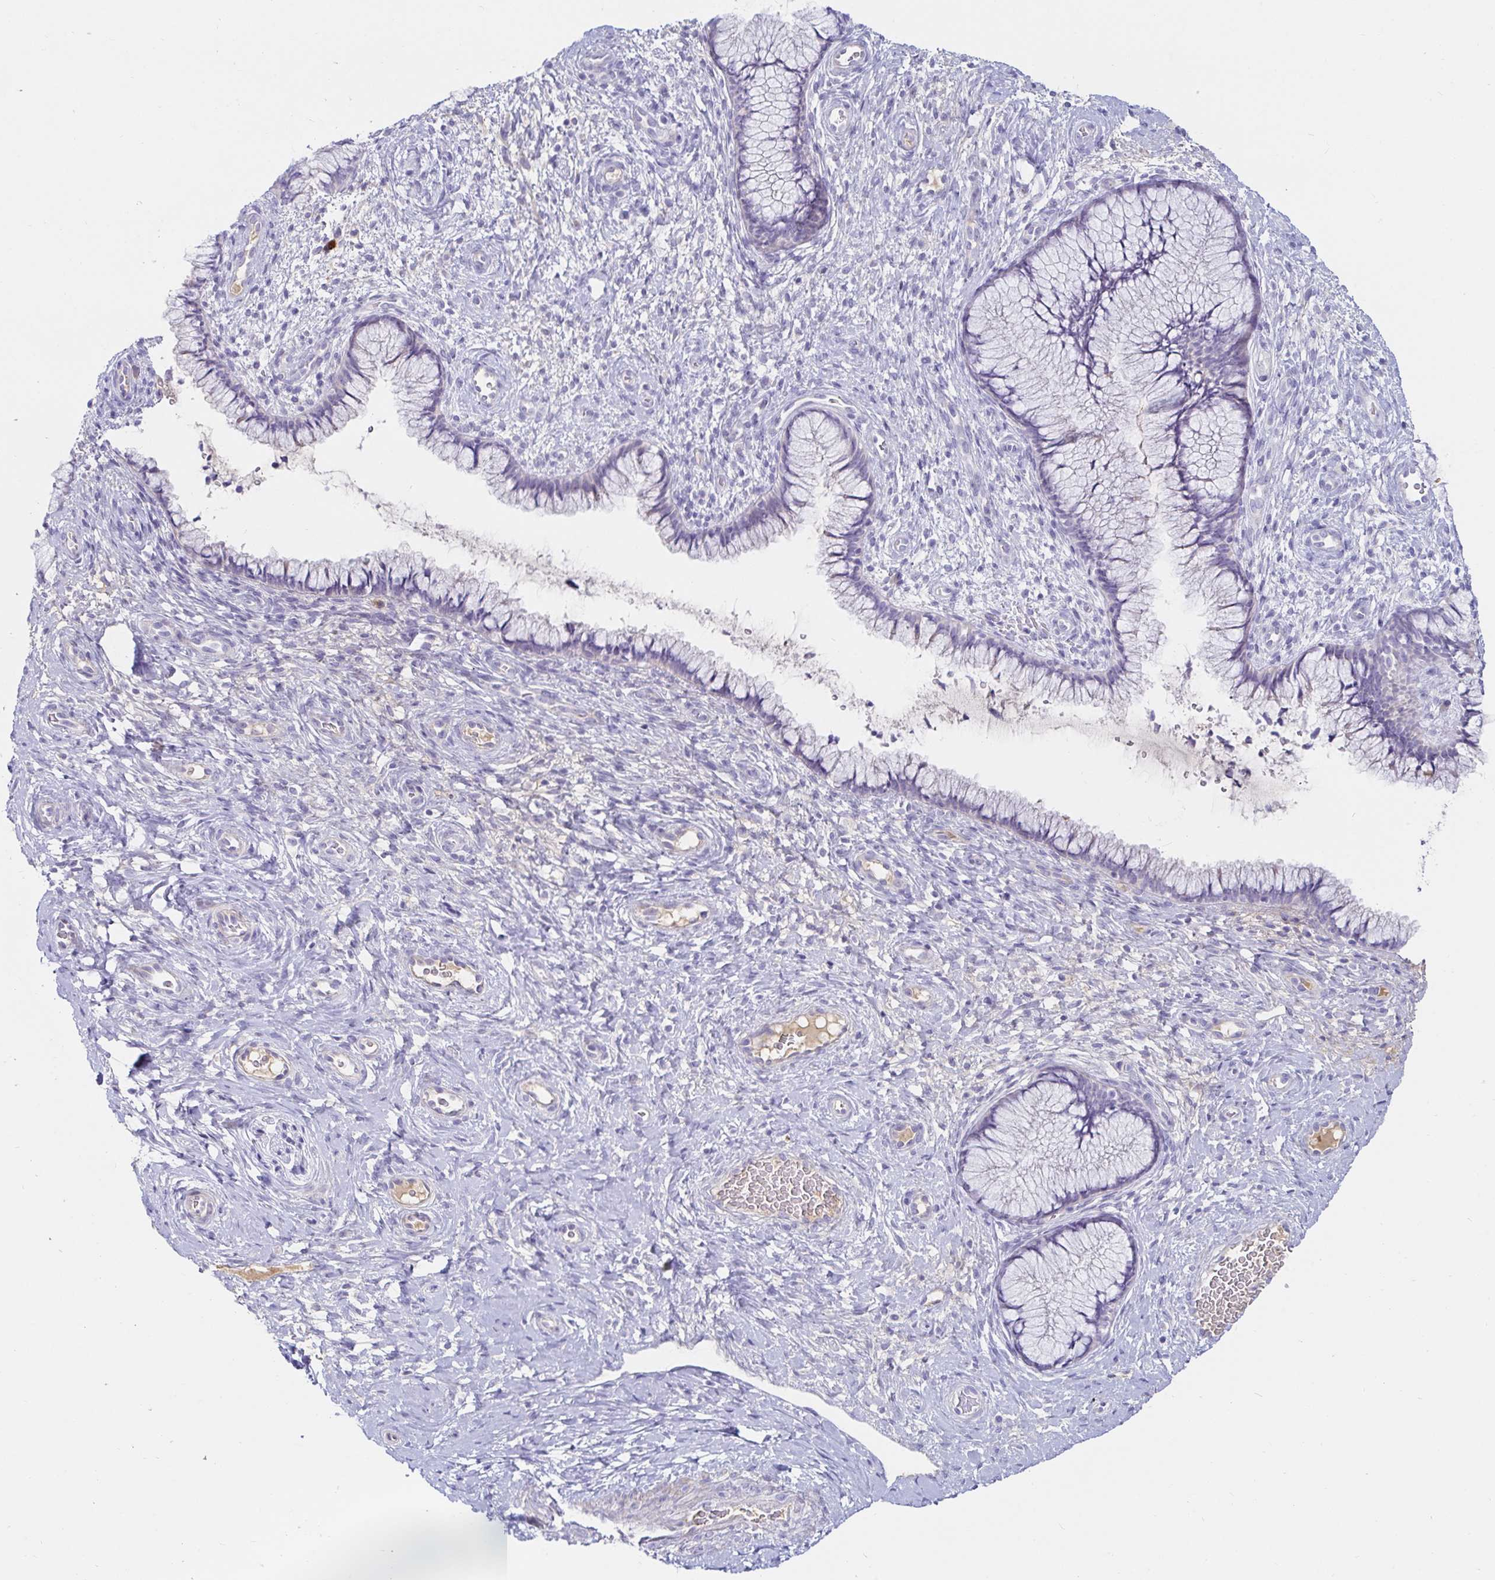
{"staining": {"intensity": "negative", "quantity": "none", "location": "none"}, "tissue": "cervix", "cell_type": "Glandular cells", "image_type": "normal", "snomed": [{"axis": "morphology", "description": "Normal tissue, NOS"}, {"axis": "topography", "description": "Cervix"}], "caption": "Cervix stained for a protein using immunohistochemistry displays no staining glandular cells.", "gene": "C4orf17", "patient": {"sex": "female", "age": 34}}